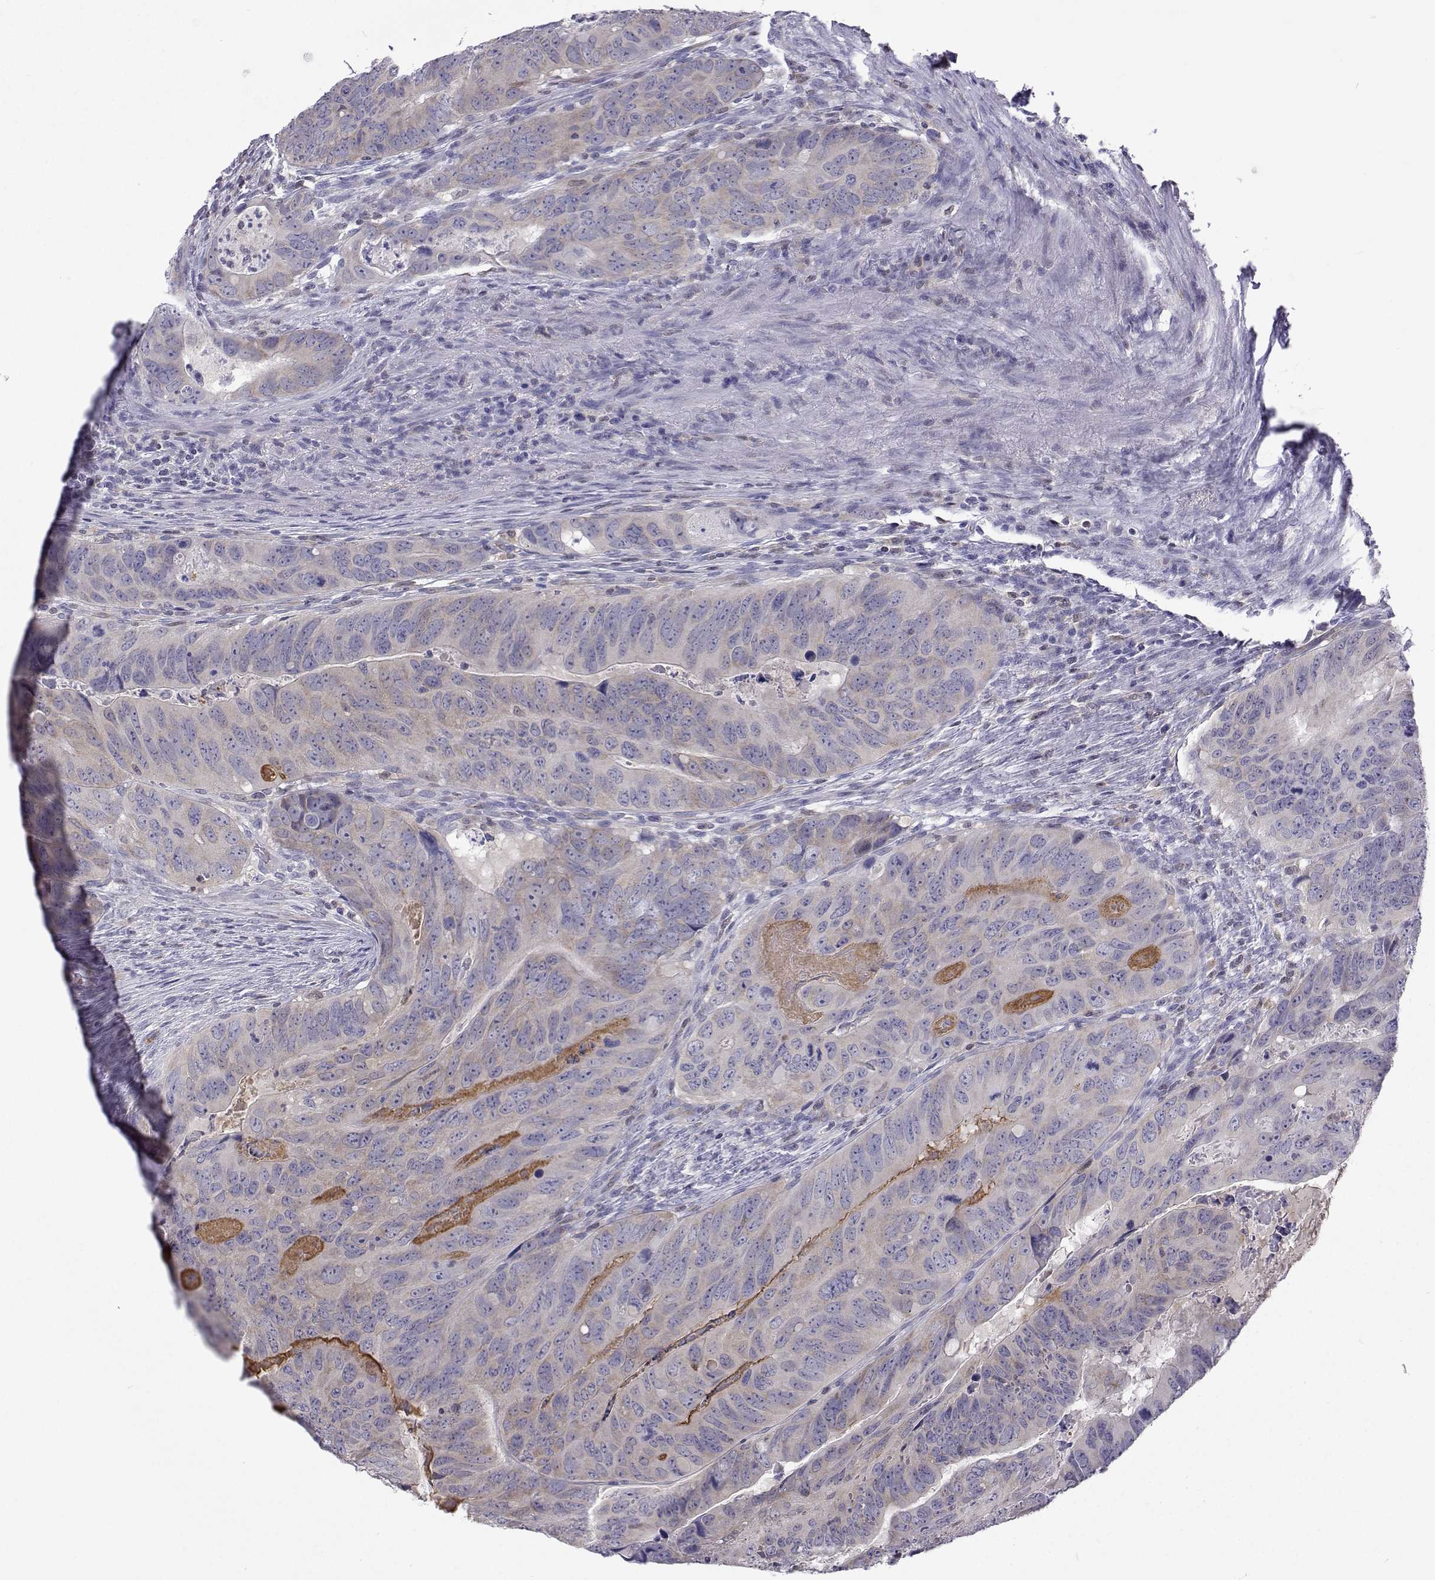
{"staining": {"intensity": "negative", "quantity": "none", "location": "none"}, "tissue": "colorectal cancer", "cell_type": "Tumor cells", "image_type": "cancer", "snomed": [{"axis": "morphology", "description": "Adenocarcinoma, NOS"}, {"axis": "topography", "description": "Colon"}], "caption": "DAB (3,3'-diaminobenzidine) immunohistochemical staining of colorectal cancer displays no significant expression in tumor cells.", "gene": "GALM", "patient": {"sex": "male", "age": 79}}